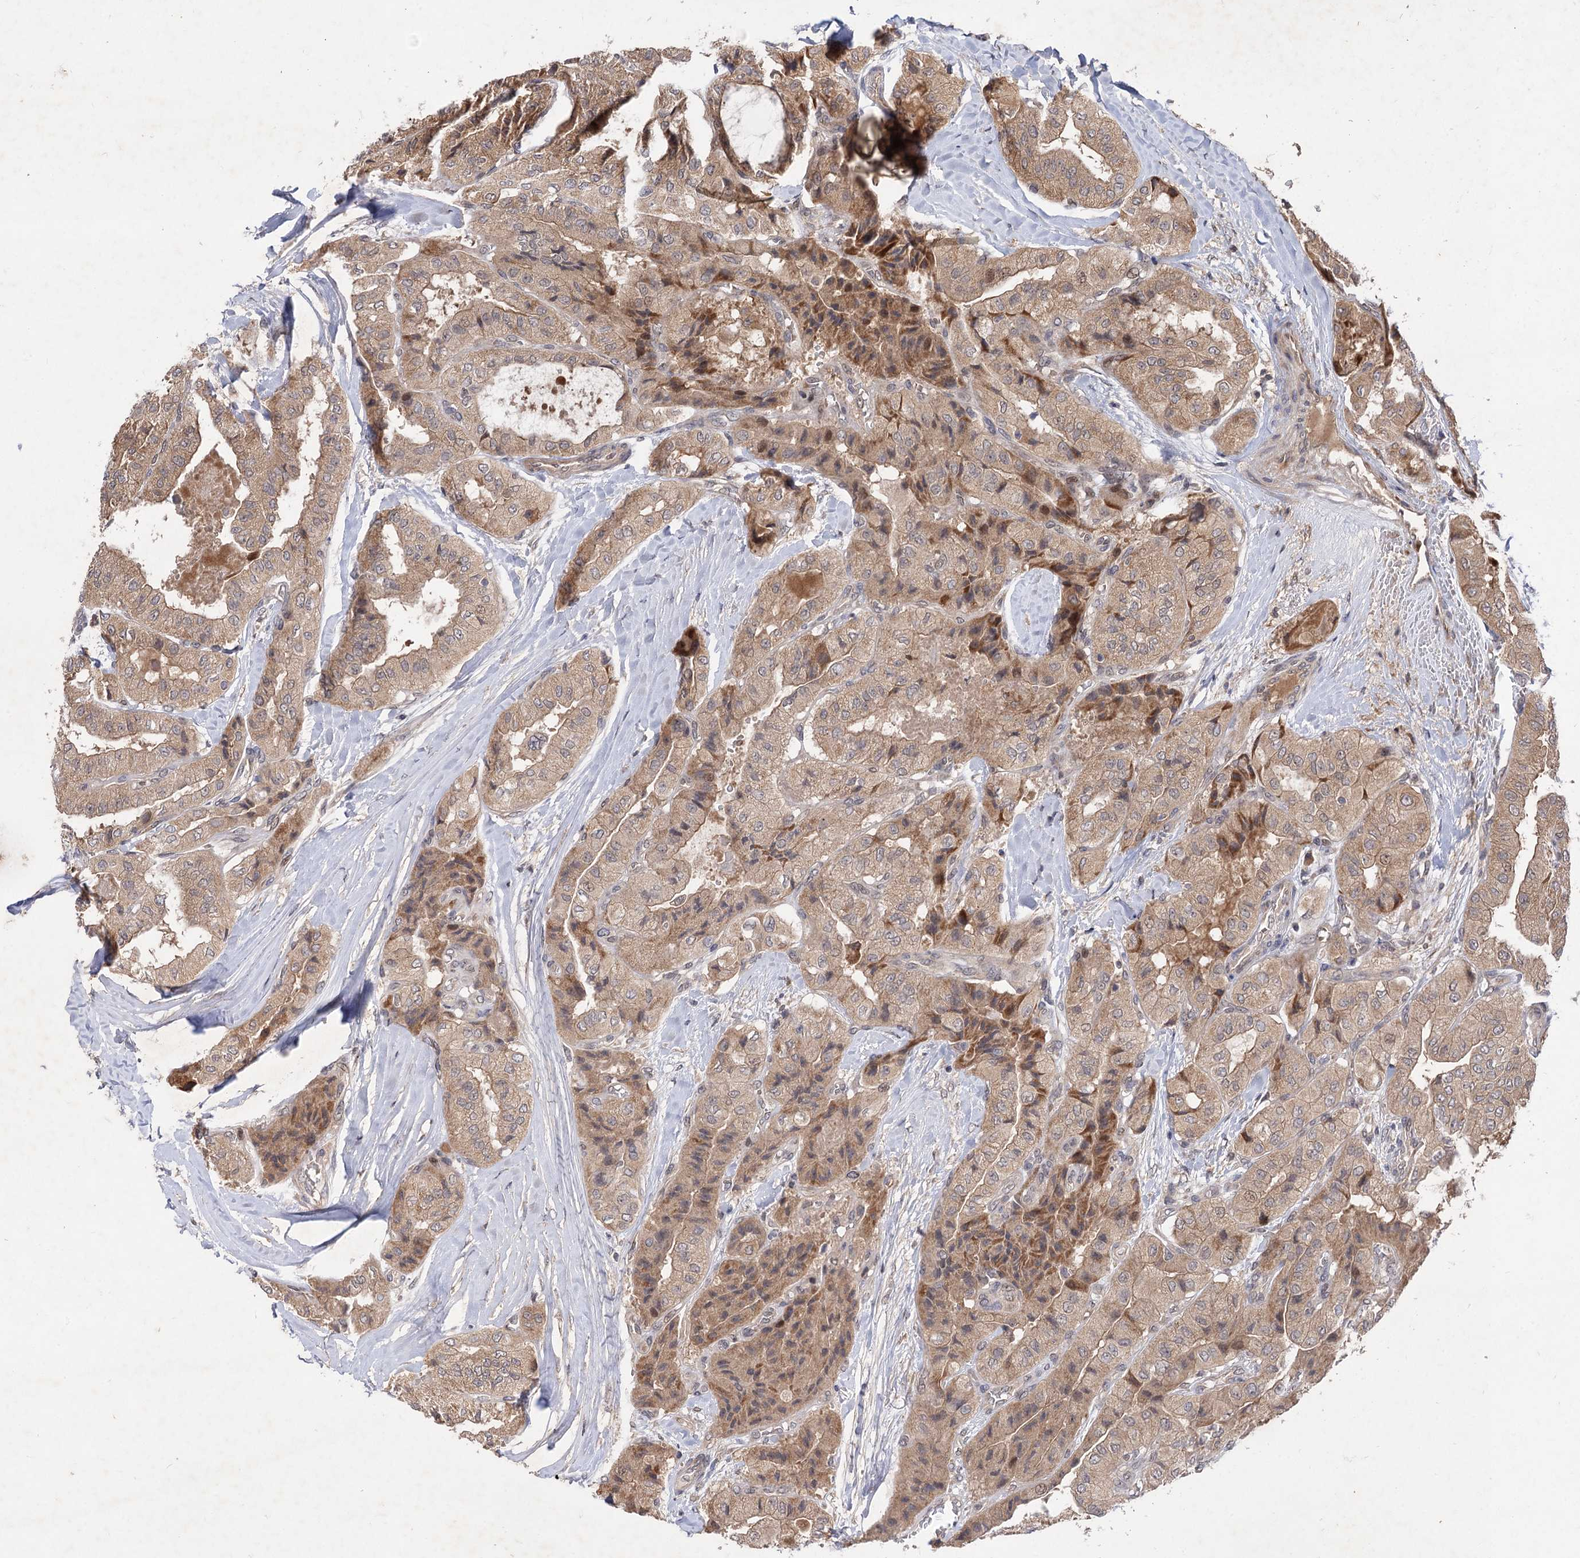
{"staining": {"intensity": "moderate", "quantity": ">75%", "location": "cytoplasmic/membranous"}, "tissue": "thyroid cancer", "cell_type": "Tumor cells", "image_type": "cancer", "snomed": [{"axis": "morphology", "description": "Papillary adenocarcinoma, NOS"}, {"axis": "topography", "description": "Thyroid gland"}], "caption": "Thyroid papillary adenocarcinoma stained with IHC shows moderate cytoplasmic/membranous positivity in about >75% of tumor cells.", "gene": "FBXW8", "patient": {"sex": "female", "age": 59}}